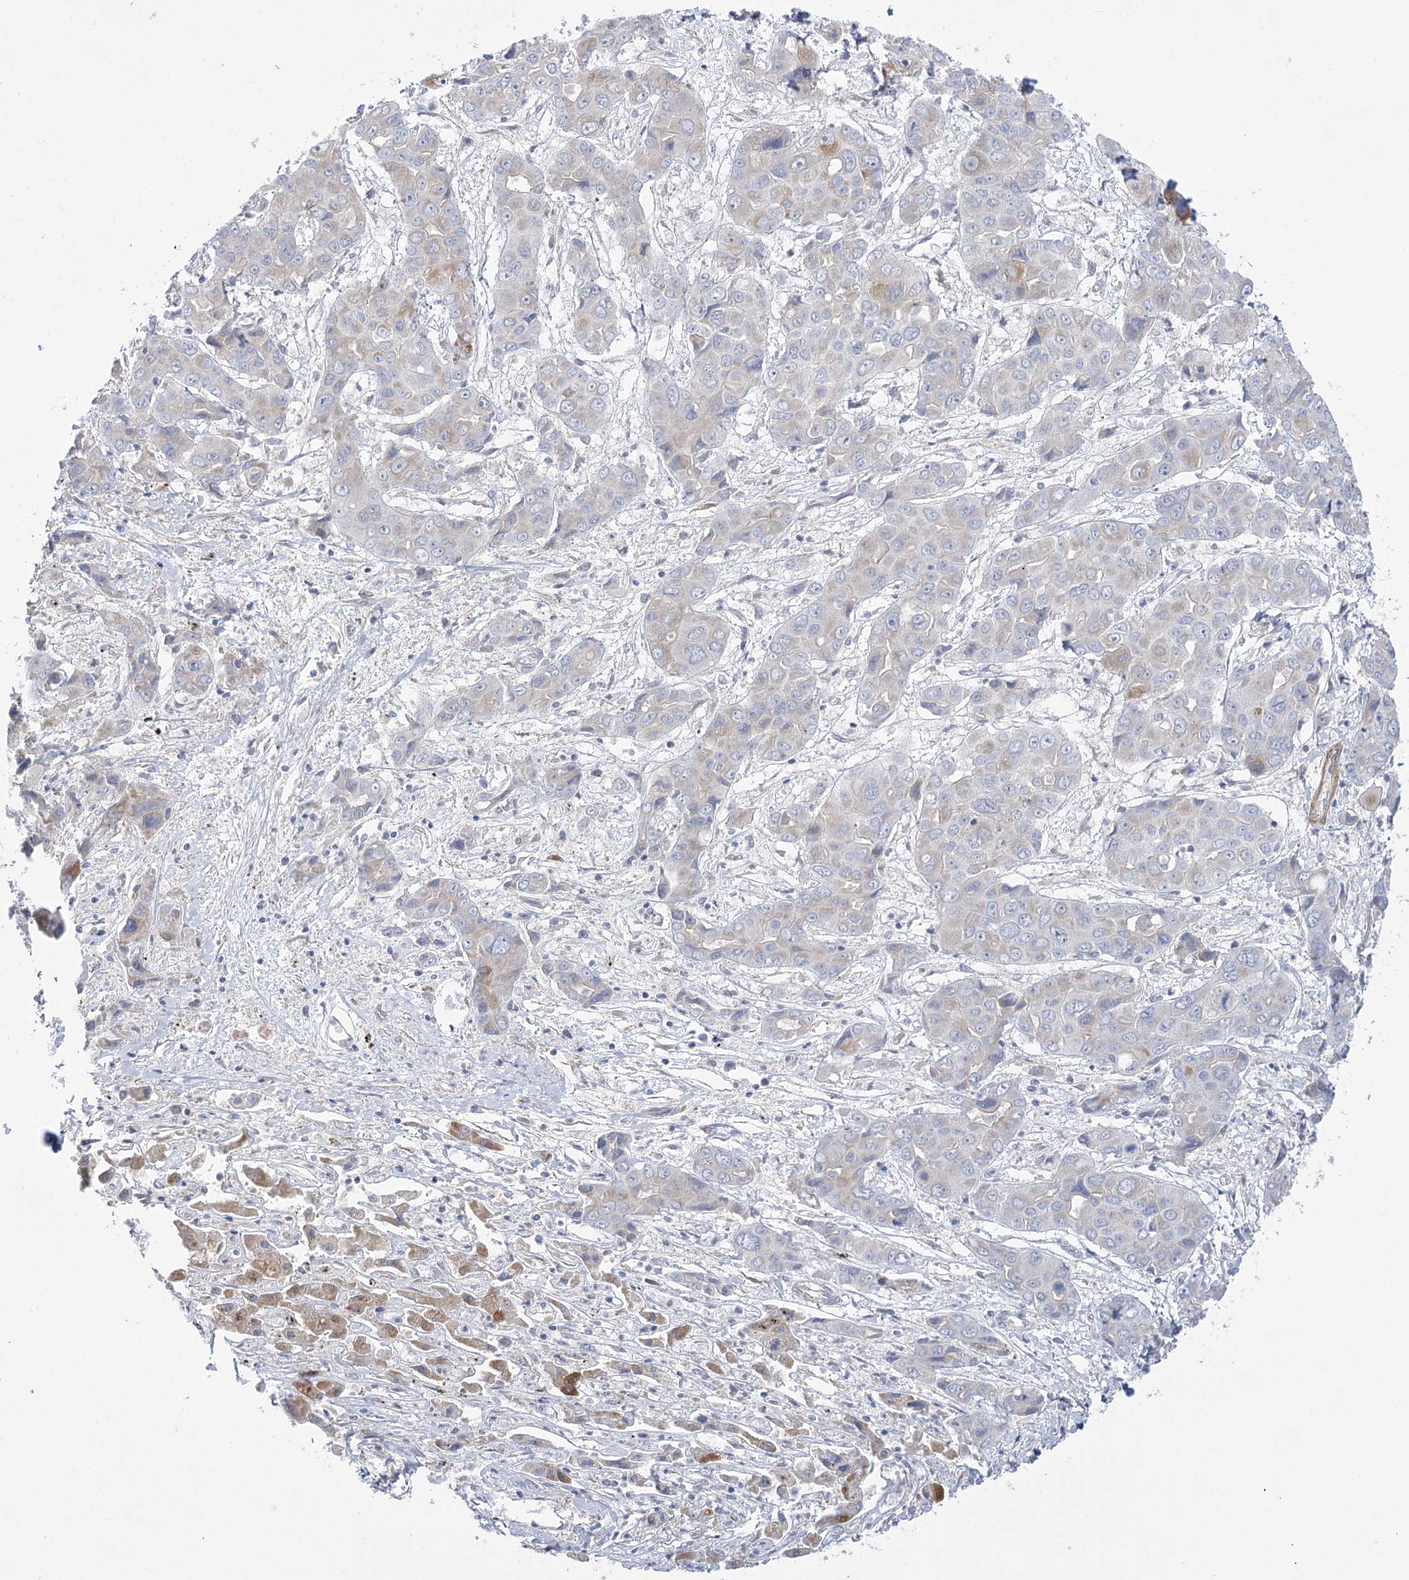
{"staining": {"intensity": "negative", "quantity": "none", "location": "none"}, "tissue": "liver cancer", "cell_type": "Tumor cells", "image_type": "cancer", "snomed": [{"axis": "morphology", "description": "Cholangiocarcinoma"}, {"axis": "topography", "description": "Liver"}], "caption": "Immunohistochemistry of human liver cholangiocarcinoma reveals no expression in tumor cells.", "gene": "DHTKD1", "patient": {"sex": "male", "age": 67}}